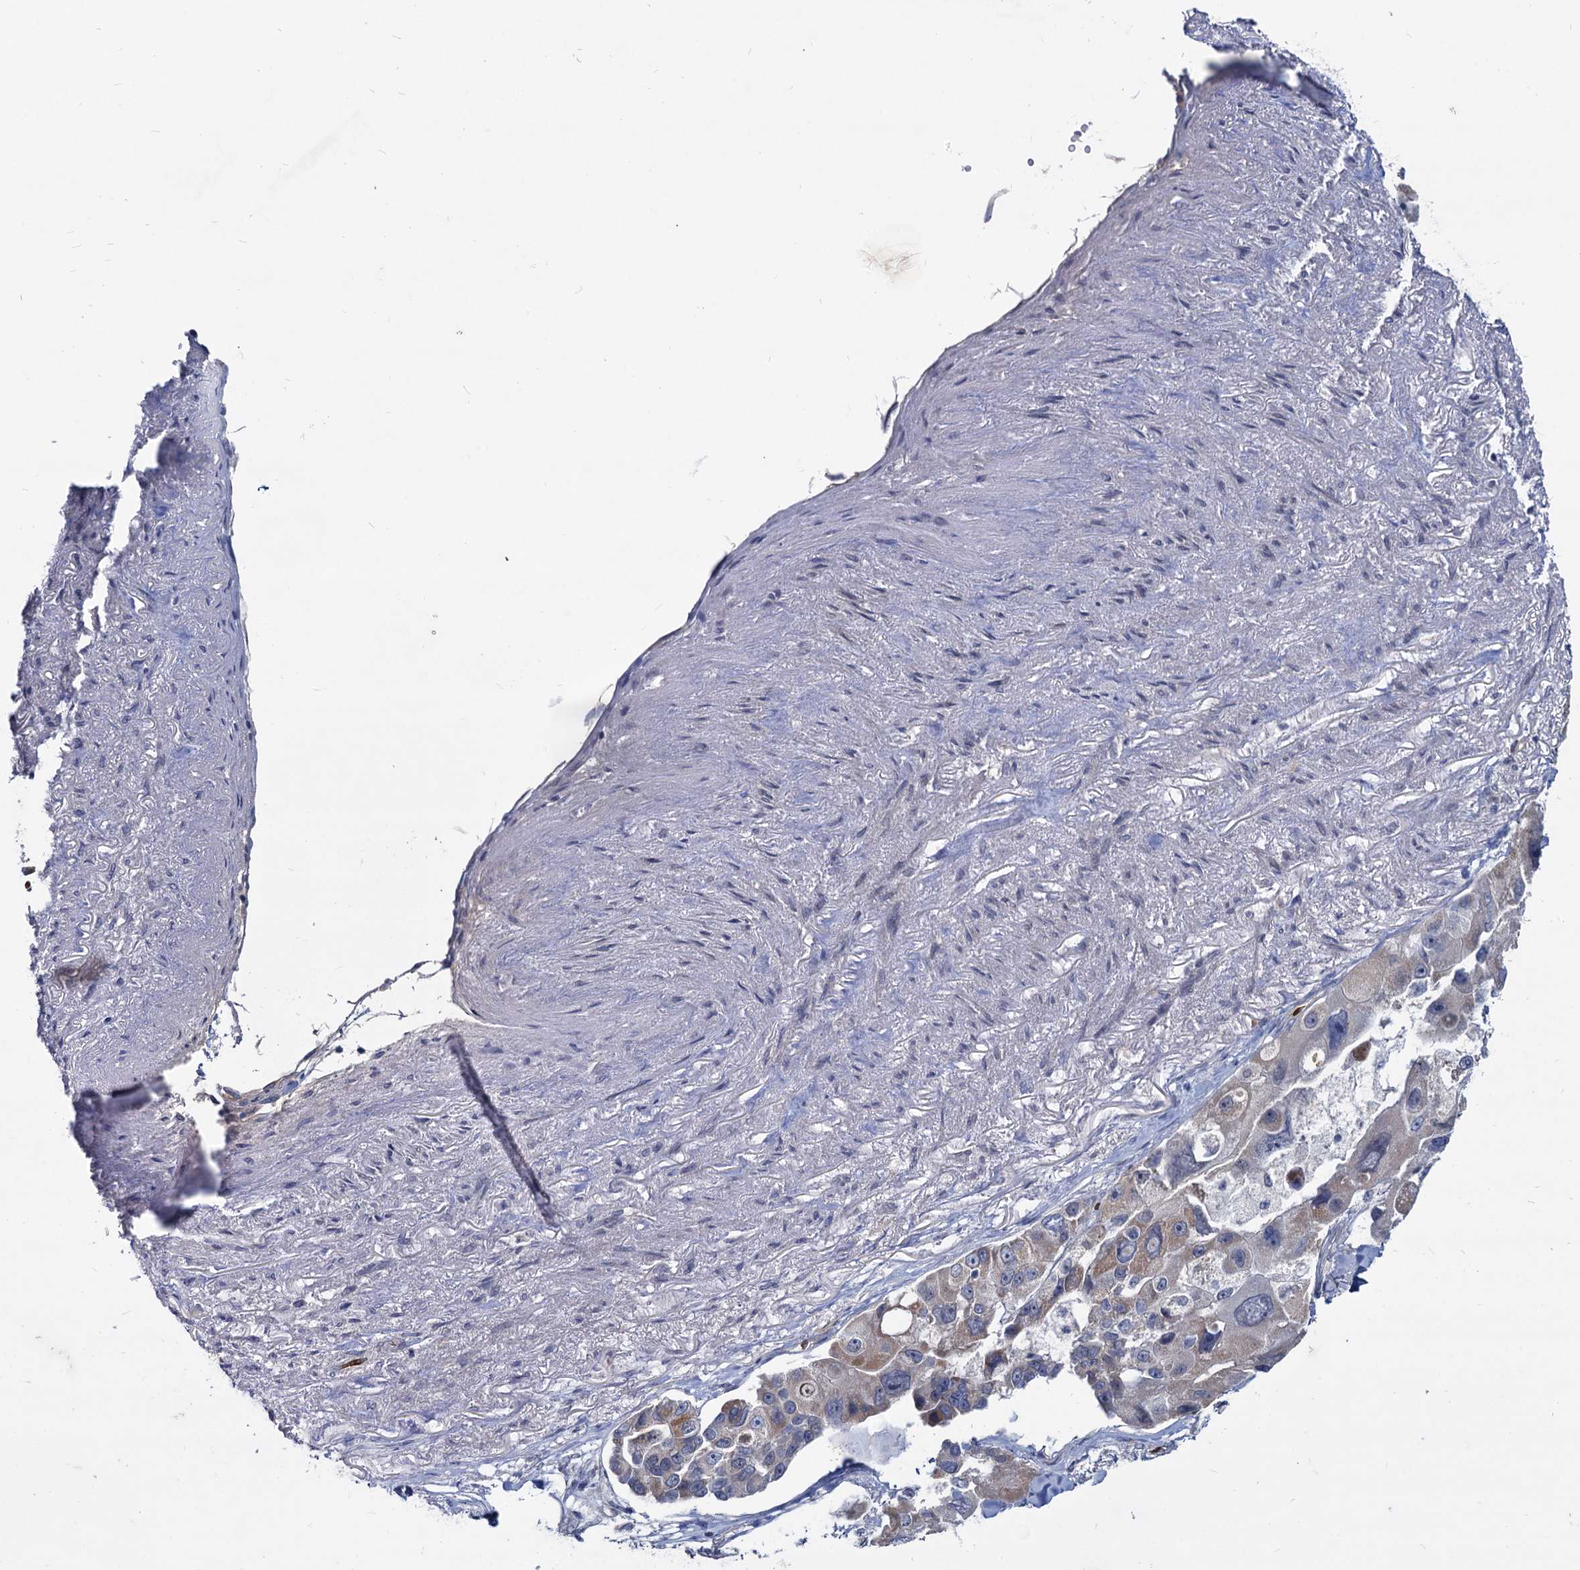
{"staining": {"intensity": "weak", "quantity": "<25%", "location": "cytoplasmic/membranous"}, "tissue": "lung cancer", "cell_type": "Tumor cells", "image_type": "cancer", "snomed": [{"axis": "morphology", "description": "Adenocarcinoma, NOS"}, {"axis": "topography", "description": "Lung"}], "caption": "IHC of lung cancer (adenocarcinoma) demonstrates no expression in tumor cells.", "gene": "RNF6", "patient": {"sex": "female", "age": 54}}